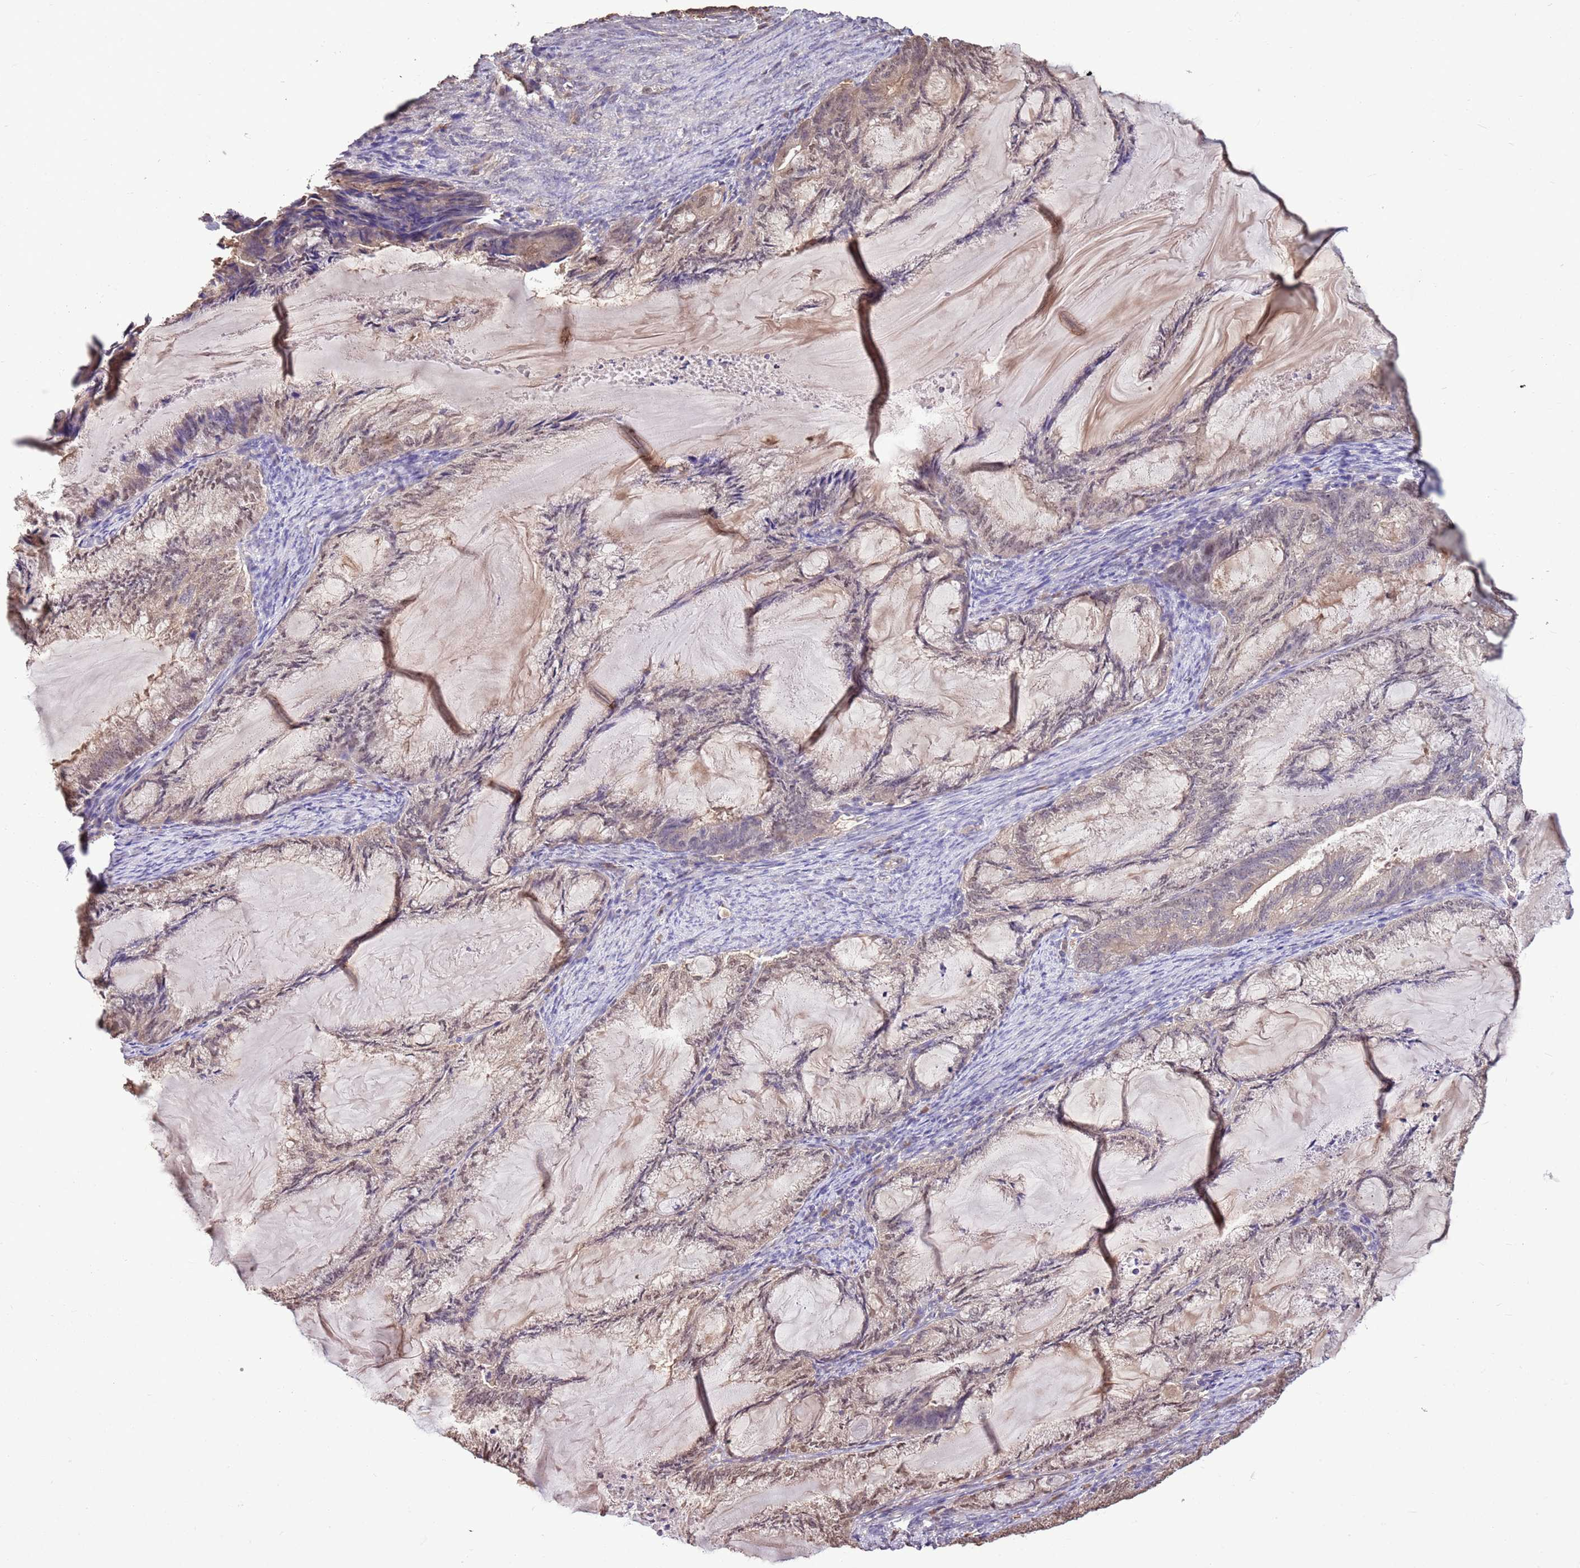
{"staining": {"intensity": "weak", "quantity": "<25%", "location": "cytoplasmic/membranous"}, "tissue": "endometrial cancer", "cell_type": "Tumor cells", "image_type": "cancer", "snomed": [{"axis": "morphology", "description": "Adenocarcinoma, NOS"}, {"axis": "topography", "description": "Endometrium"}], "caption": "DAB (3,3'-diaminobenzidine) immunohistochemical staining of human endometrial cancer exhibits no significant staining in tumor cells.", "gene": "BBS5", "patient": {"sex": "female", "age": 86}}